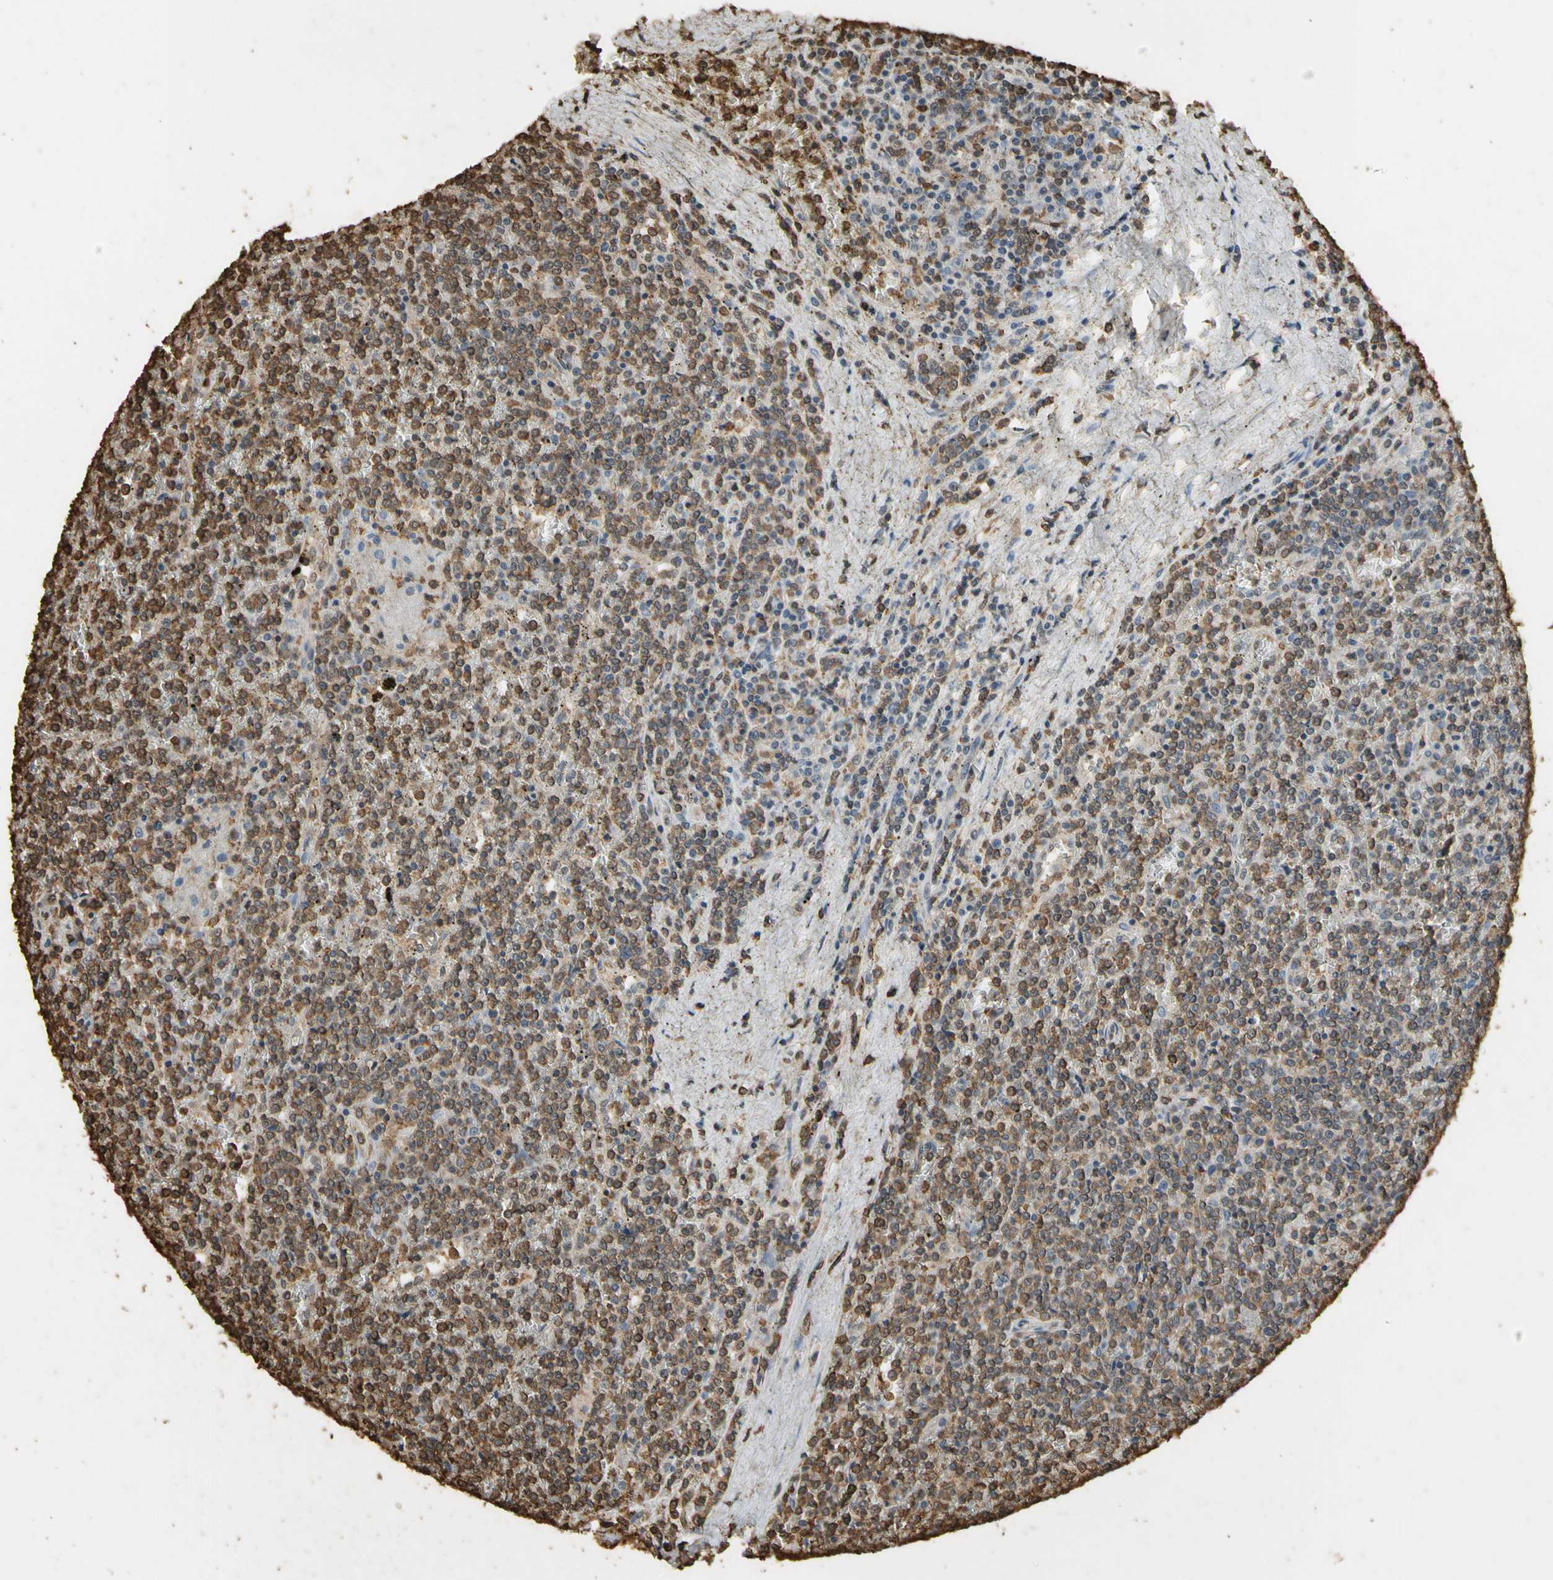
{"staining": {"intensity": "moderate", "quantity": ">75%", "location": "cytoplasmic/membranous"}, "tissue": "lymphoma", "cell_type": "Tumor cells", "image_type": "cancer", "snomed": [{"axis": "morphology", "description": "Malignant lymphoma, non-Hodgkin's type, Low grade"}, {"axis": "topography", "description": "Spleen"}], "caption": "Moderate cytoplasmic/membranous protein staining is appreciated in approximately >75% of tumor cells in malignant lymphoma, non-Hodgkin's type (low-grade).", "gene": "TNFSF13B", "patient": {"sex": "female", "age": 19}}